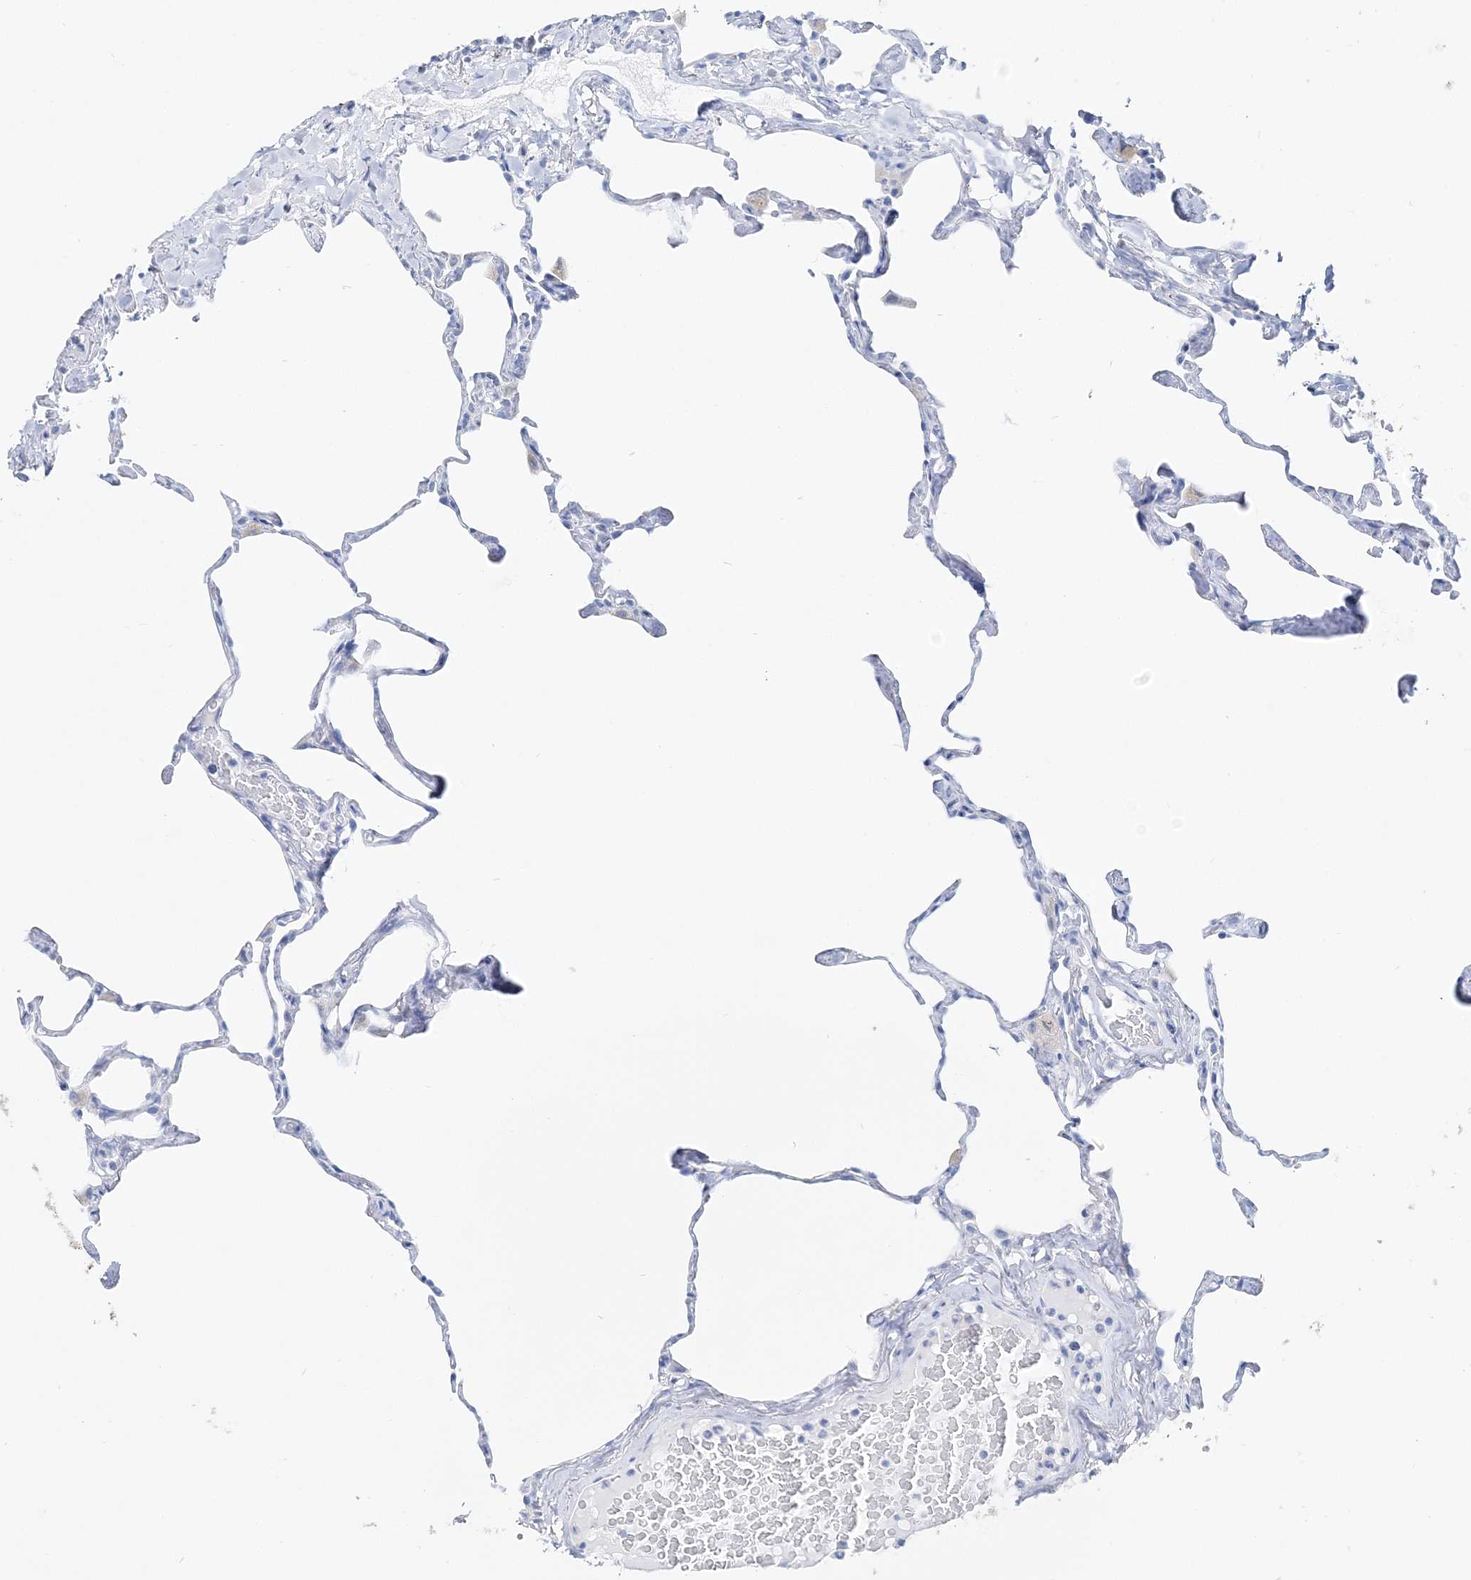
{"staining": {"intensity": "negative", "quantity": "none", "location": "none"}, "tissue": "lung", "cell_type": "Alveolar cells", "image_type": "normal", "snomed": [{"axis": "morphology", "description": "Normal tissue, NOS"}, {"axis": "topography", "description": "Lung"}], "caption": "Immunohistochemical staining of unremarkable human lung displays no significant expression in alveolar cells.", "gene": "TSPYL6", "patient": {"sex": "male", "age": 65}}